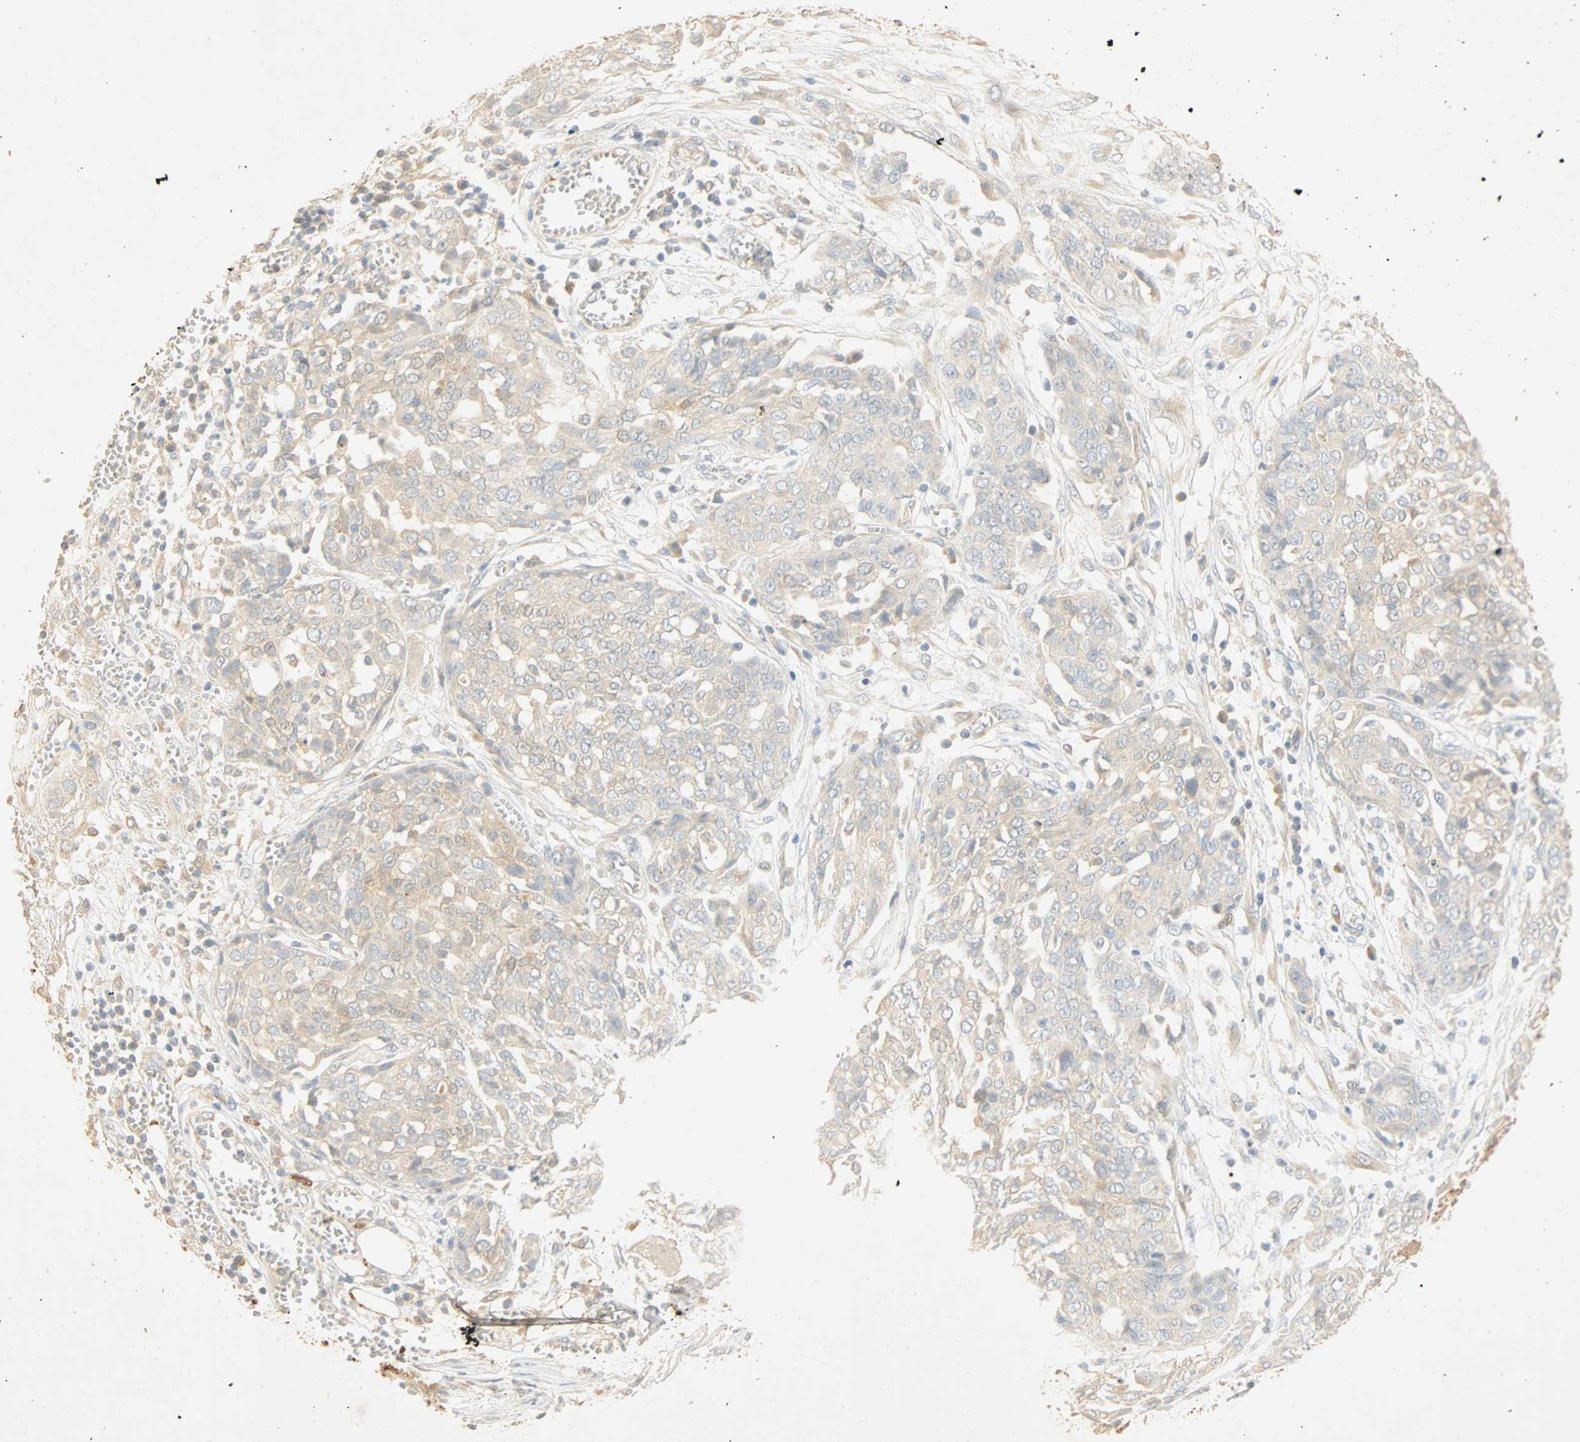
{"staining": {"intensity": "weak", "quantity": "25%-75%", "location": "cytoplasmic/membranous"}, "tissue": "ovarian cancer", "cell_type": "Tumor cells", "image_type": "cancer", "snomed": [{"axis": "morphology", "description": "Cystadenocarcinoma, serous, NOS"}, {"axis": "topography", "description": "Soft tissue"}, {"axis": "topography", "description": "Ovary"}], "caption": "High-power microscopy captured an IHC photomicrograph of ovarian serous cystadenocarcinoma, revealing weak cytoplasmic/membranous staining in about 25%-75% of tumor cells.", "gene": "SELENBP1", "patient": {"sex": "female", "age": 57}}